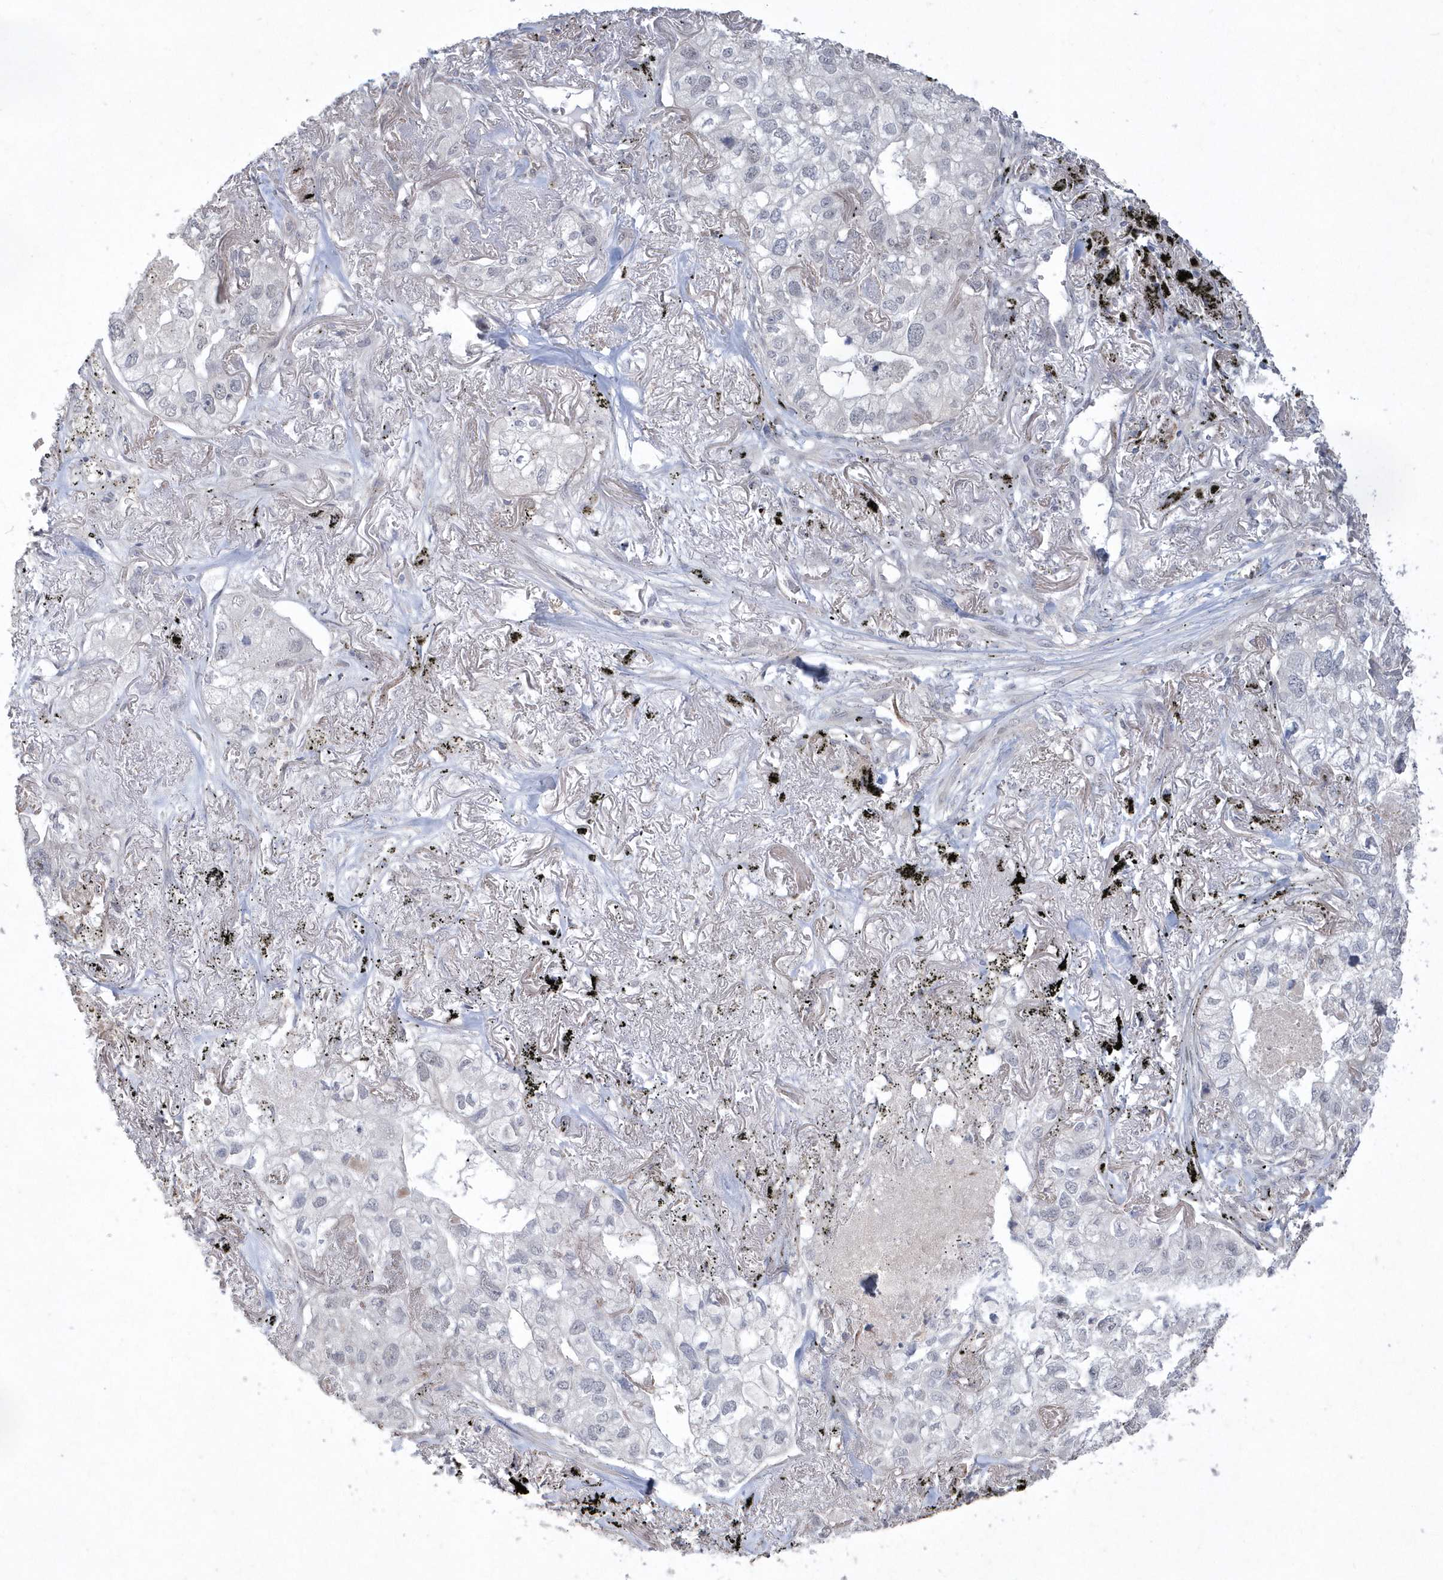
{"staining": {"intensity": "negative", "quantity": "none", "location": "none"}, "tissue": "lung cancer", "cell_type": "Tumor cells", "image_type": "cancer", "snomed": [{"axis": "morphology", "description": "Adenocarcinoma, NOS"}, {"axis": "topography", "description": "Lung"}], "caption": "Immunohistochemistry (IHC) of human adenocarcinoma (lung) reveals no expression in tumor cells. (Stains: DAB (3,3'-diaminobenzidine) immunohistochemistry with hematoxylin counter stain, Microscopy: brightfield microscopy at high magnification).", "gene": "TSPEAR", "patient": {"sex": "male", "age": 65}}